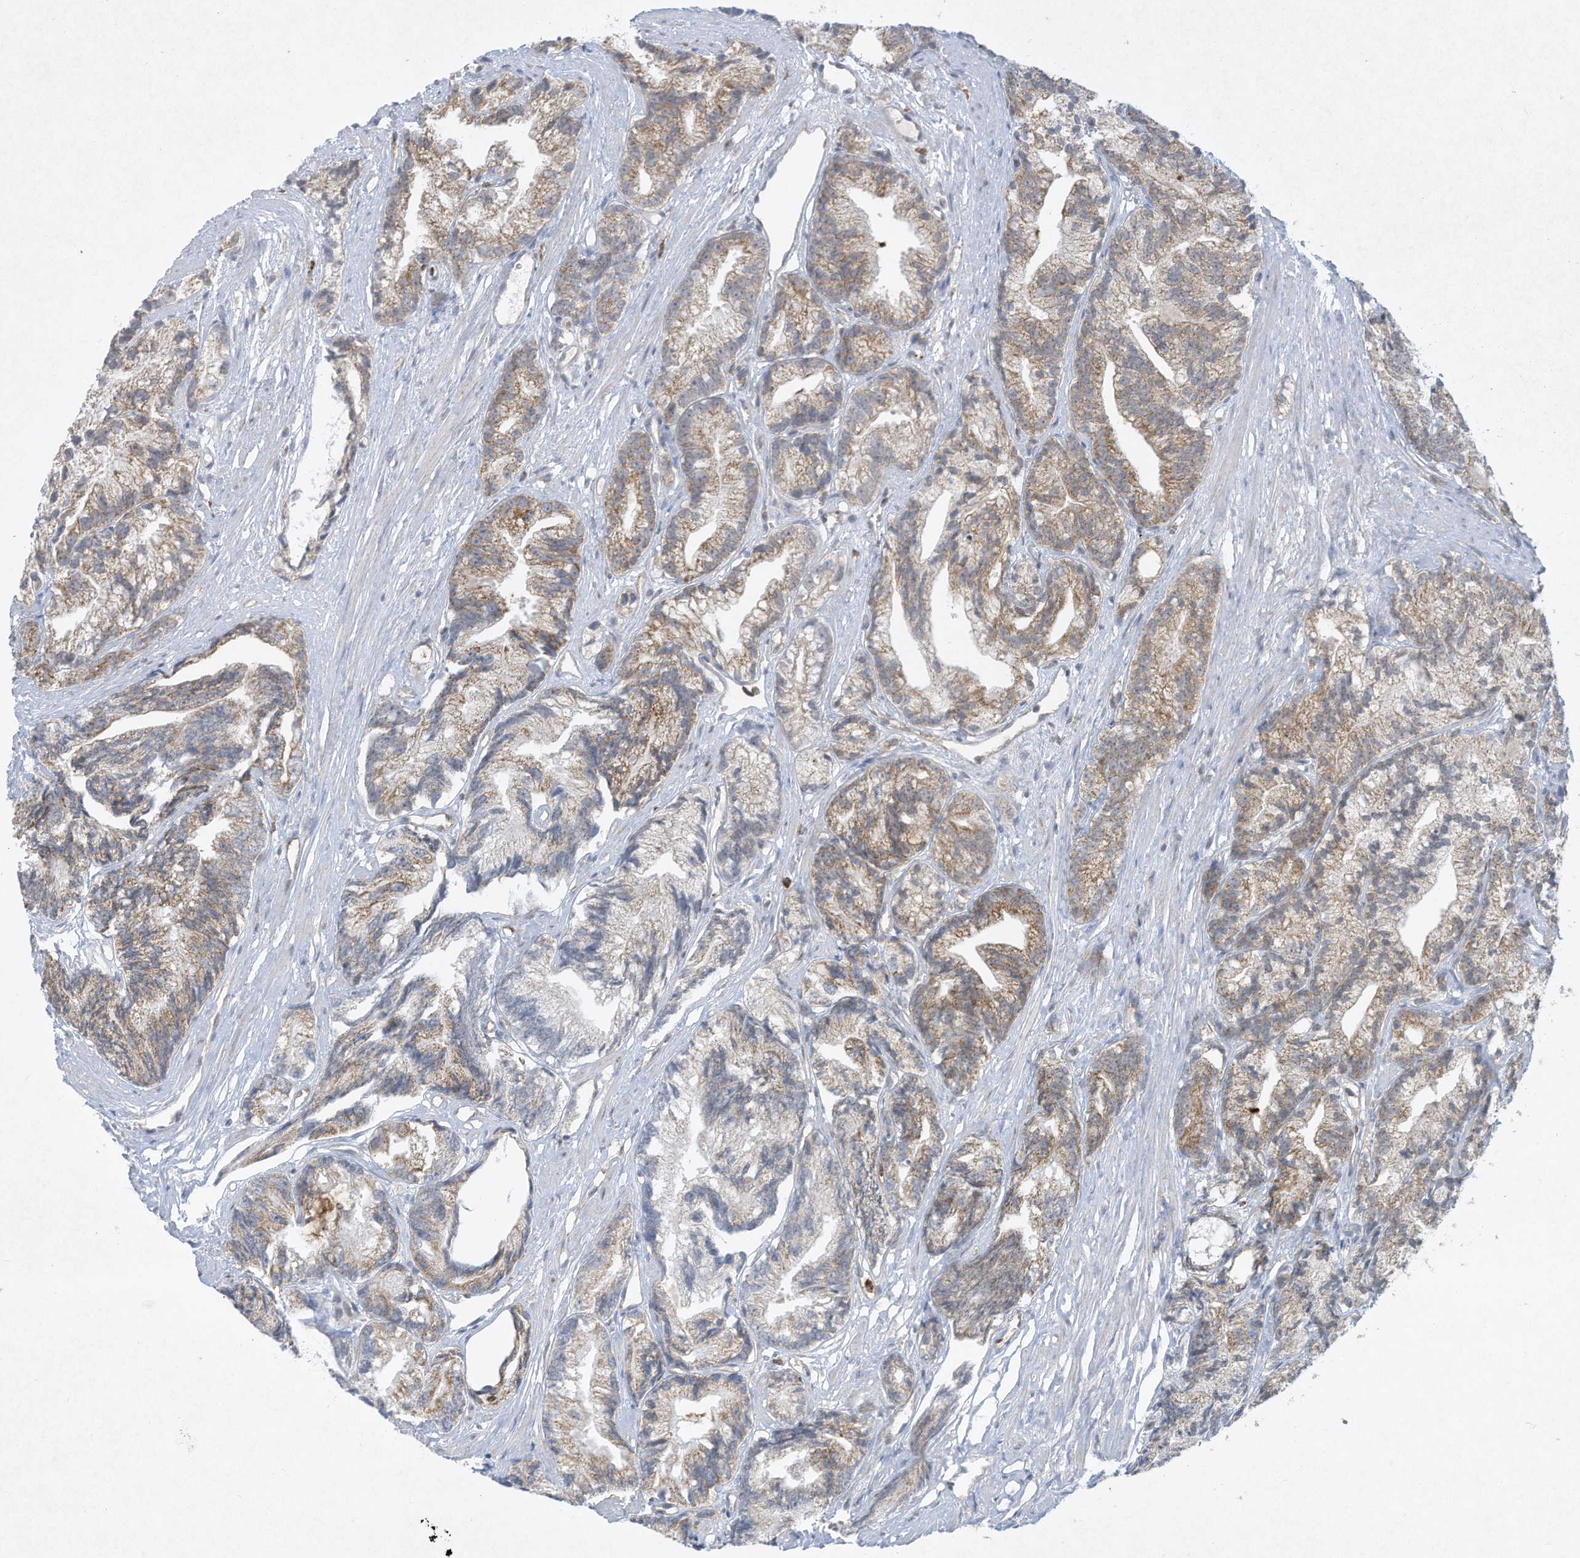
{"staining": {"intensity": "moderate", "quantity": "25%-75%", "location": "cytoplasmic/membranous"}, "tissue": "prostate cancer", "cell_type": "Tumor cells", "image_type": "cancer", "snomed": [{"axis": "morphology", "description": "Adenocarcinoma, Low grade"}, {"axis": "topography", "description": "Prostate"}], "caption": "DAB immunohistochemical staining of prostate cancer shows moderate cytoplasmic/membranous protein positivity in approximately 25%-75% of tumor cells.", "gene": "CHRNA4", "patient": {"sex": "male", "age": 89}}